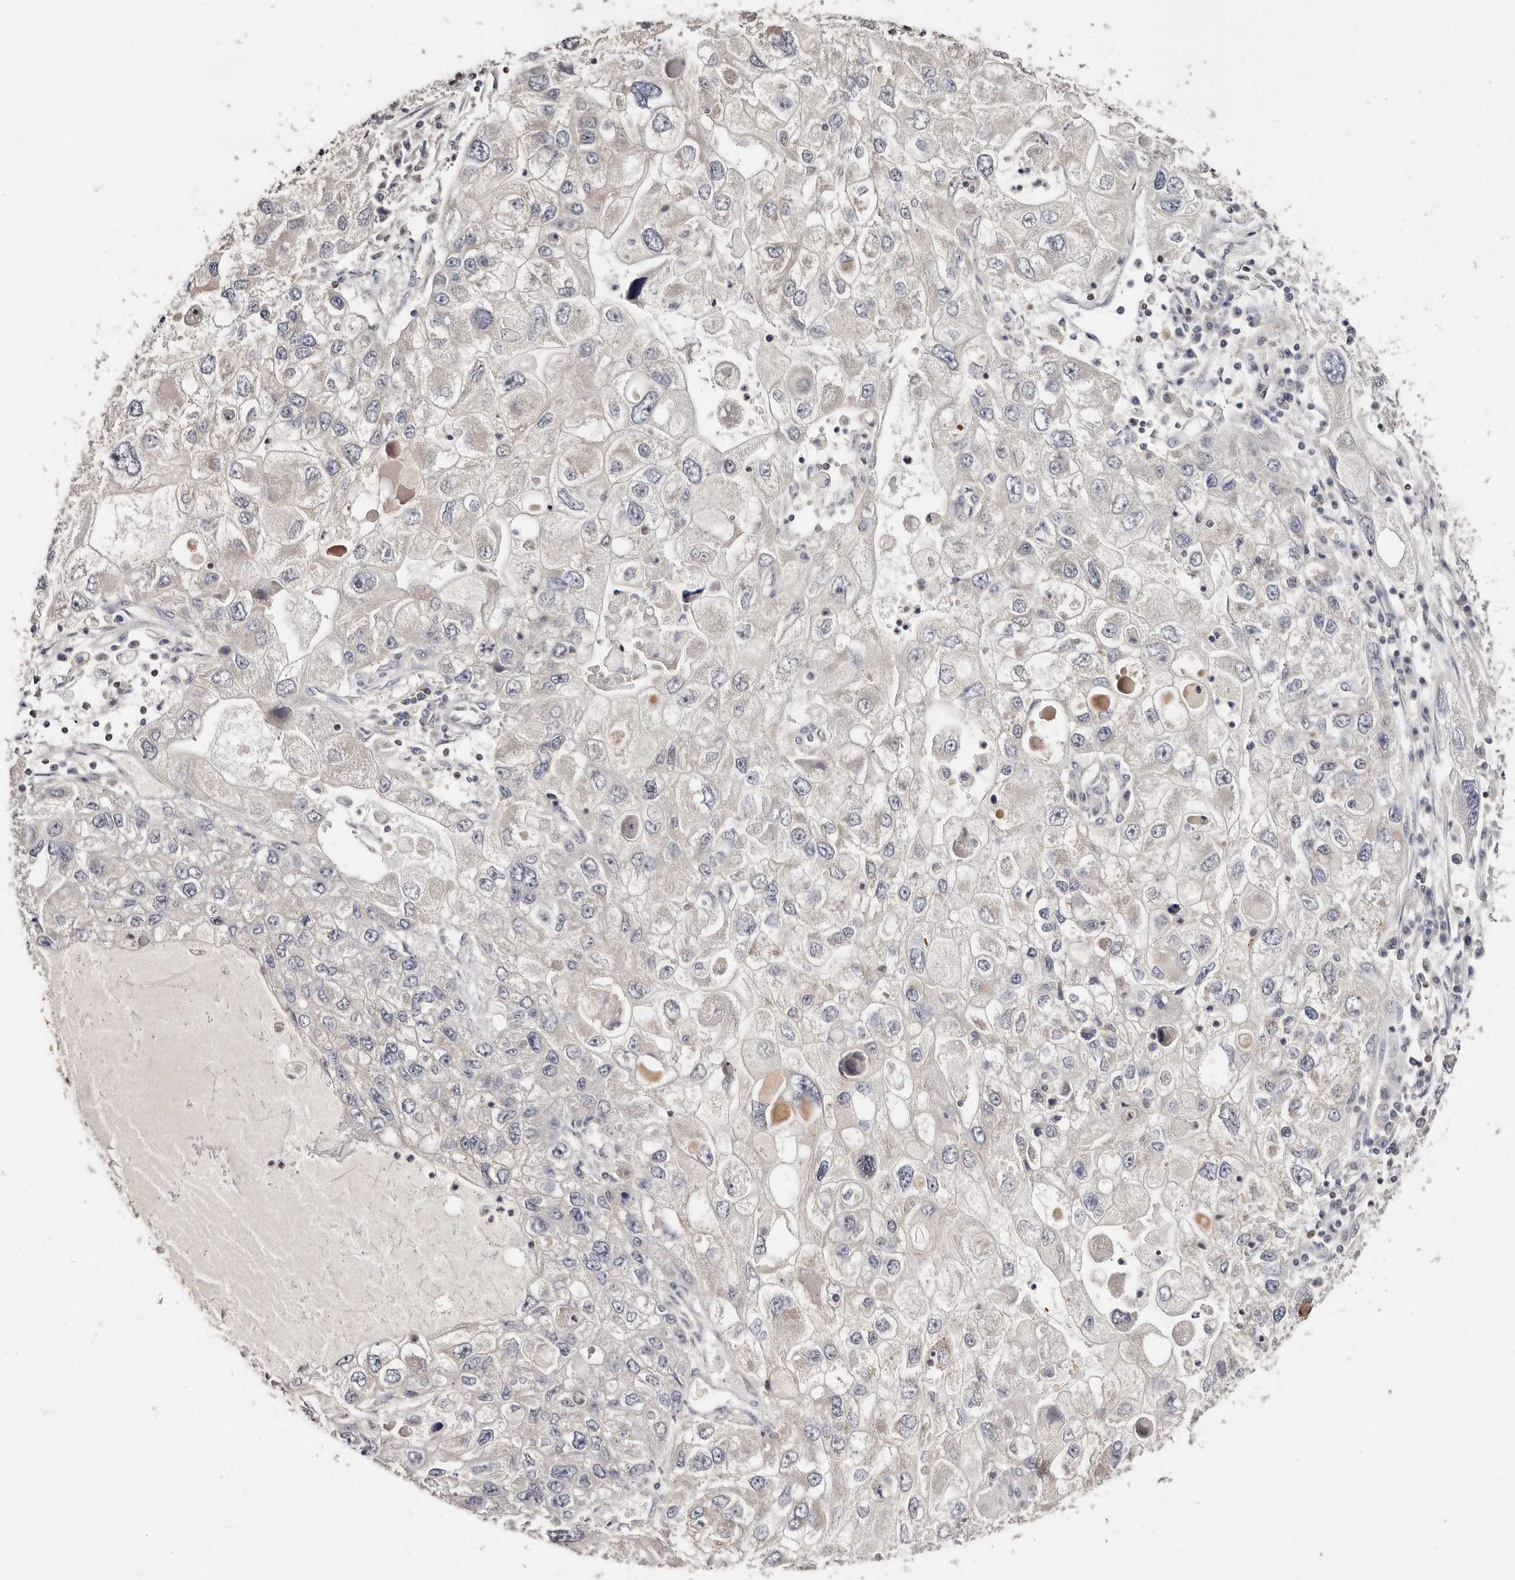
{"staining": {"intensity": "negative", "quantity": "none", "location": "none"}, "tissue": "endometrial cancer", "cell_type": "Tumor cells", "image_type": "cancer", "snomed": [{"axis": "morphology", "description": "Adenocarcinoma, NOS"}, {"axis": "topography", "description": "Endometrium"}], "caption": "Immunohistochemistry (IHC) image of neoplastic tissue: endometrial cancer (adenocarcinoma) stained with DAB shows no significant protein positivity in tumor cells.", "gene": "IQGAP3", "patient": {"sex": "female", "age": 49}}